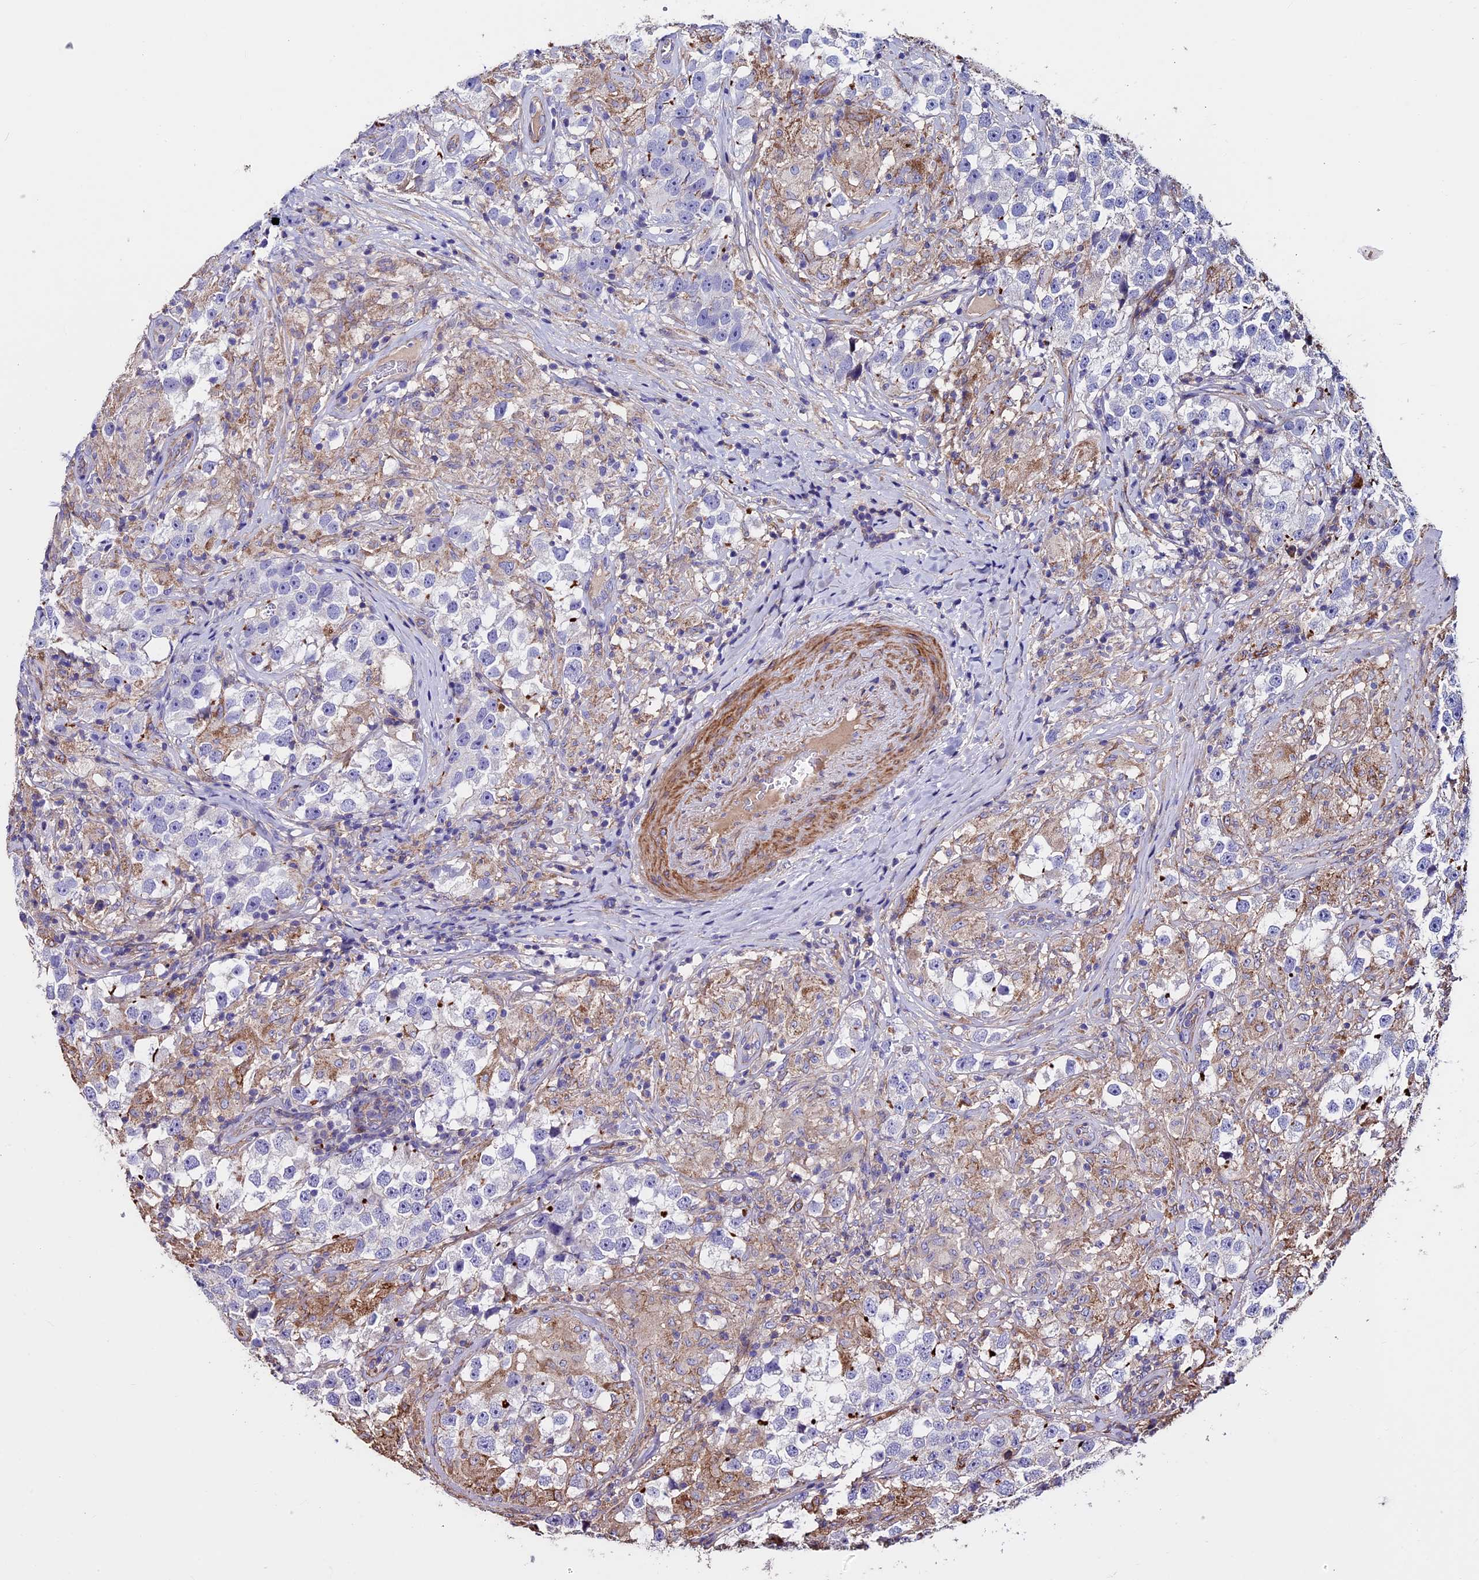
{"staining": {"intensity": "negative", "quantity": "none", "location": "none"}, "tissue": "testis cancer", "cell_type": "Tumor cells", "image_type": "cancer", "snomed": [{"axis": "morphology", "description": "Seminoma, NOS"}, {"axis": "topography", "description": "Testis"}], "caption": "The histopathology image exhibits no significant expression in tumor cells of testis cancer.", "gene": "EVA1B", "patient": {"sex": "male", "age": 46}}